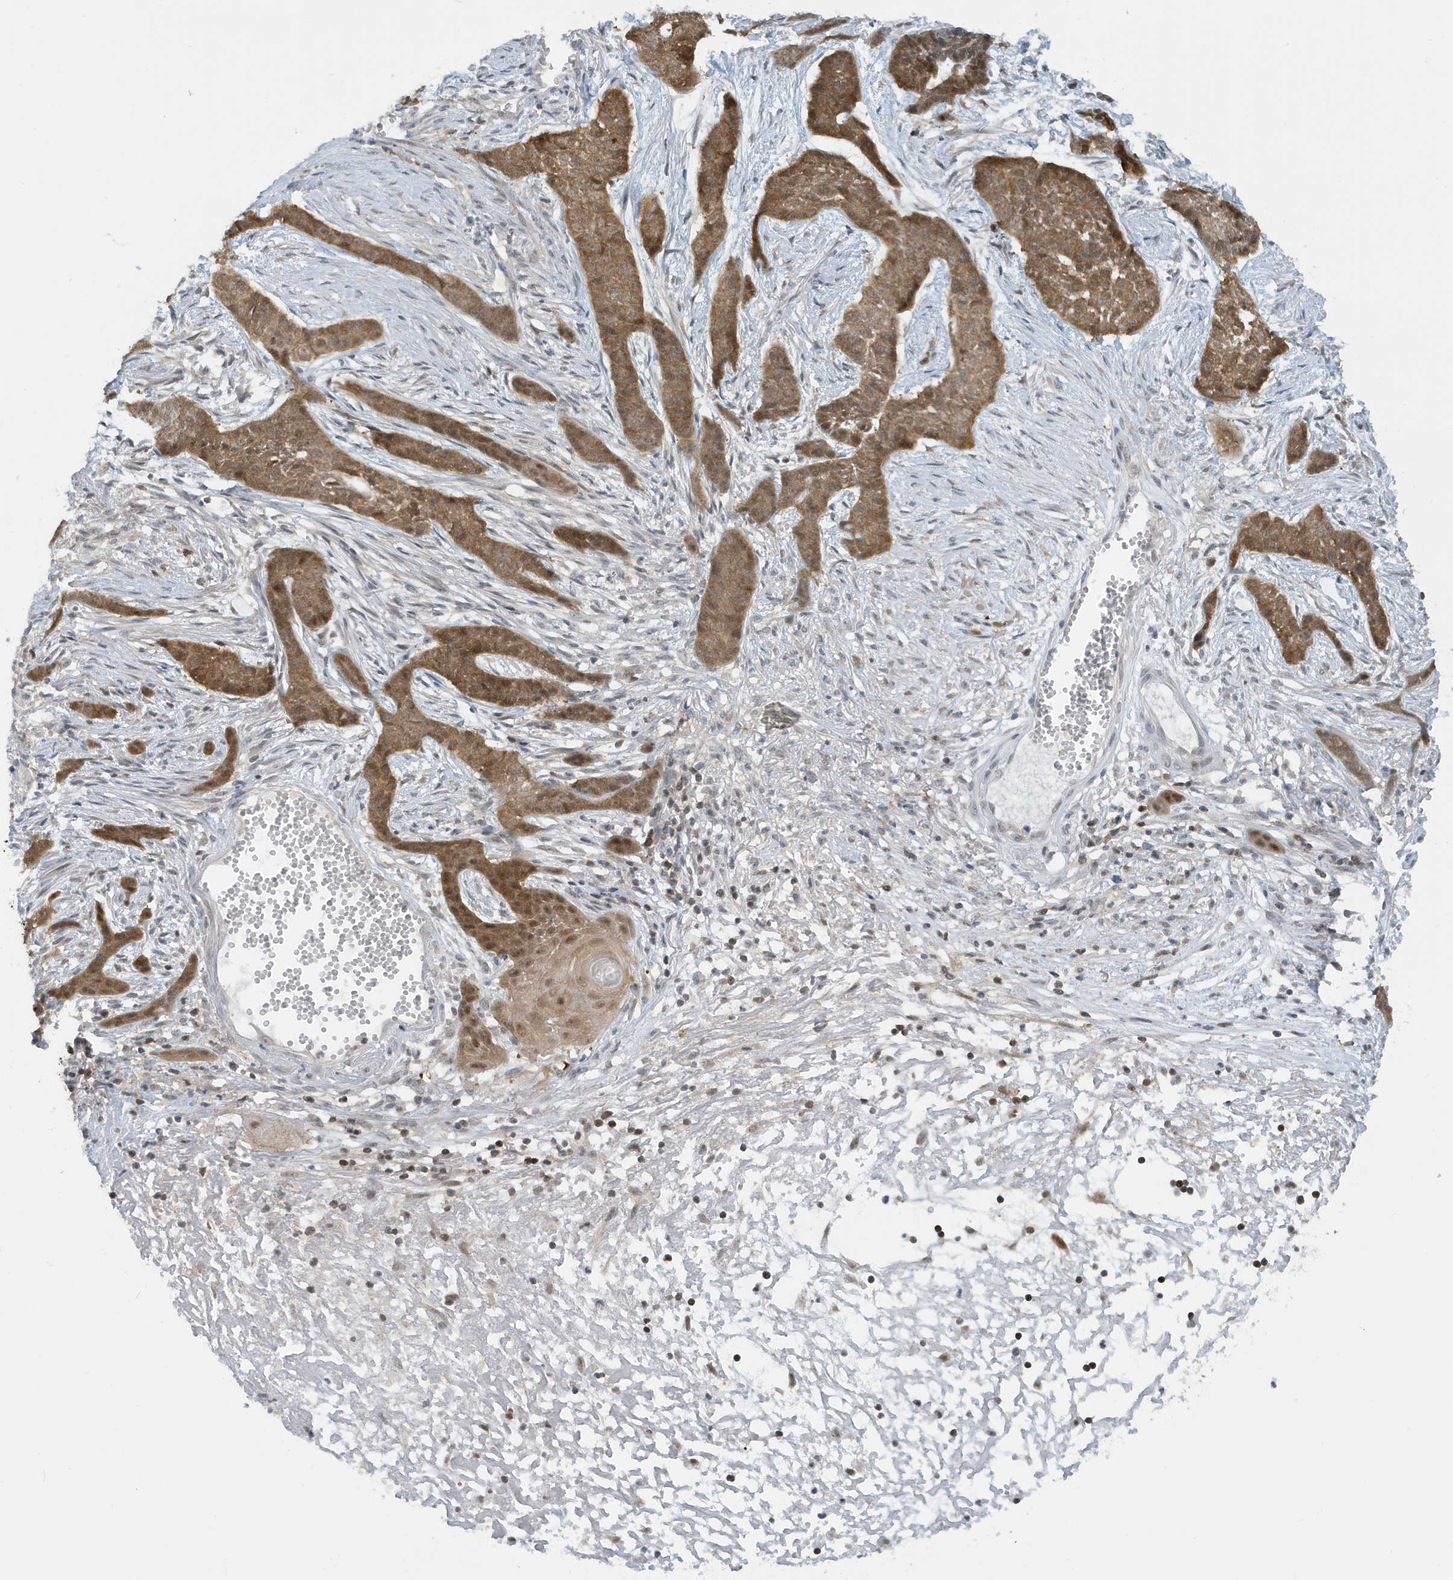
{"staining": {"intensity": "moderate", "quantity": ">75%", "location": "cytoplasmic/membranous"}, "tissue": "skin cancer", "cell_type": "Tumor cells", "image_type": "cancer", "snomed": [{"axis": "morphology", "description": "Basal cell carcinoma"}, {"axis": "topography", "description": "Skin"}], "caption": "Skin cancer stained with a protein marker exhibits moderate staining in tumor cells.", "gene": "OGA", "patient": {"sex": "female", "age": 64}}